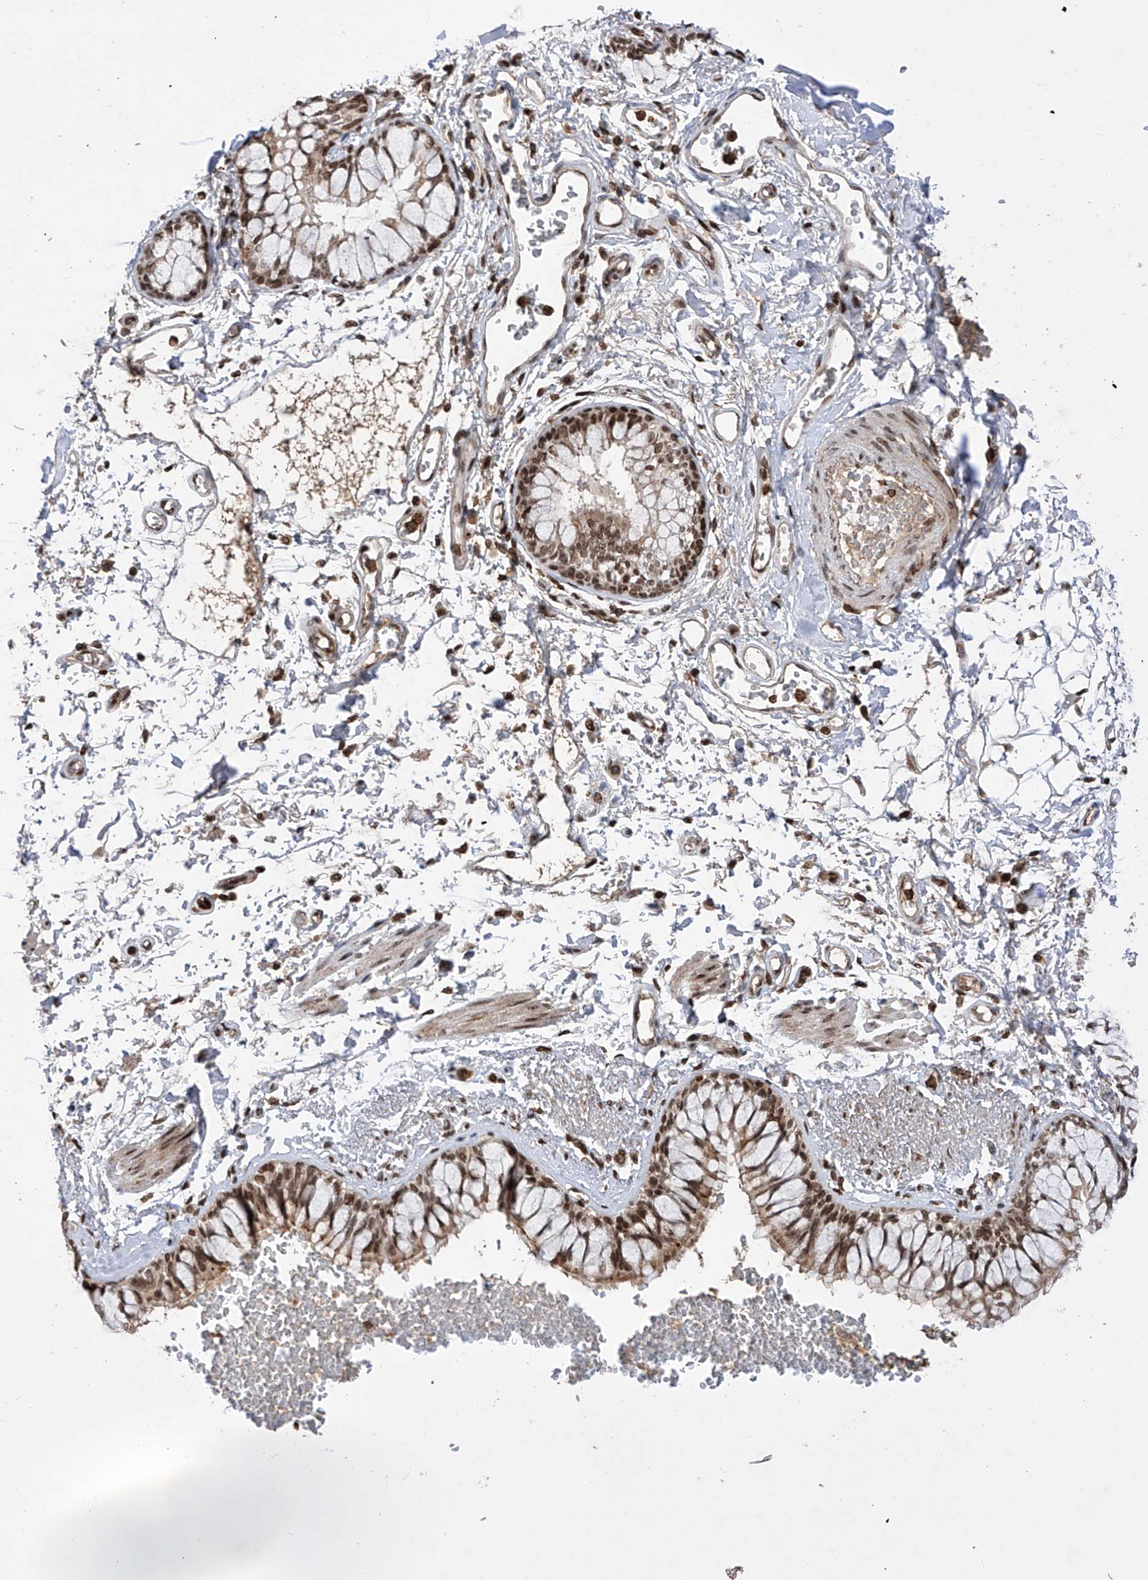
{"staining": {"intensity": "moderate", "quantity": ">75%", "location": "cytoplasmic/membranous,nuclear"}, "tissue": "bronchus", "cell_type": "Respiratory epithelial cells", "image_type": "normal", "snomed": [{"axis": "morphology", "description": "Normal tissue, NOS"}, {"axis": "topography", "description": "Cartilage tissue"}, {"axis": "topography", "description": "Bronchus"}], "caption": "Respiratory epithelial cells reveal medium levels of moderate cytoplasmic/membranous,nuclear positivity in about >75% of cells in benign human bronchus. (DAB (3,3'-diaminobenzidine) IHC with brightfield microscopy, high magnification).", "gene": "ZNF280D", "patient": {"sex": "female", "age": 73}}